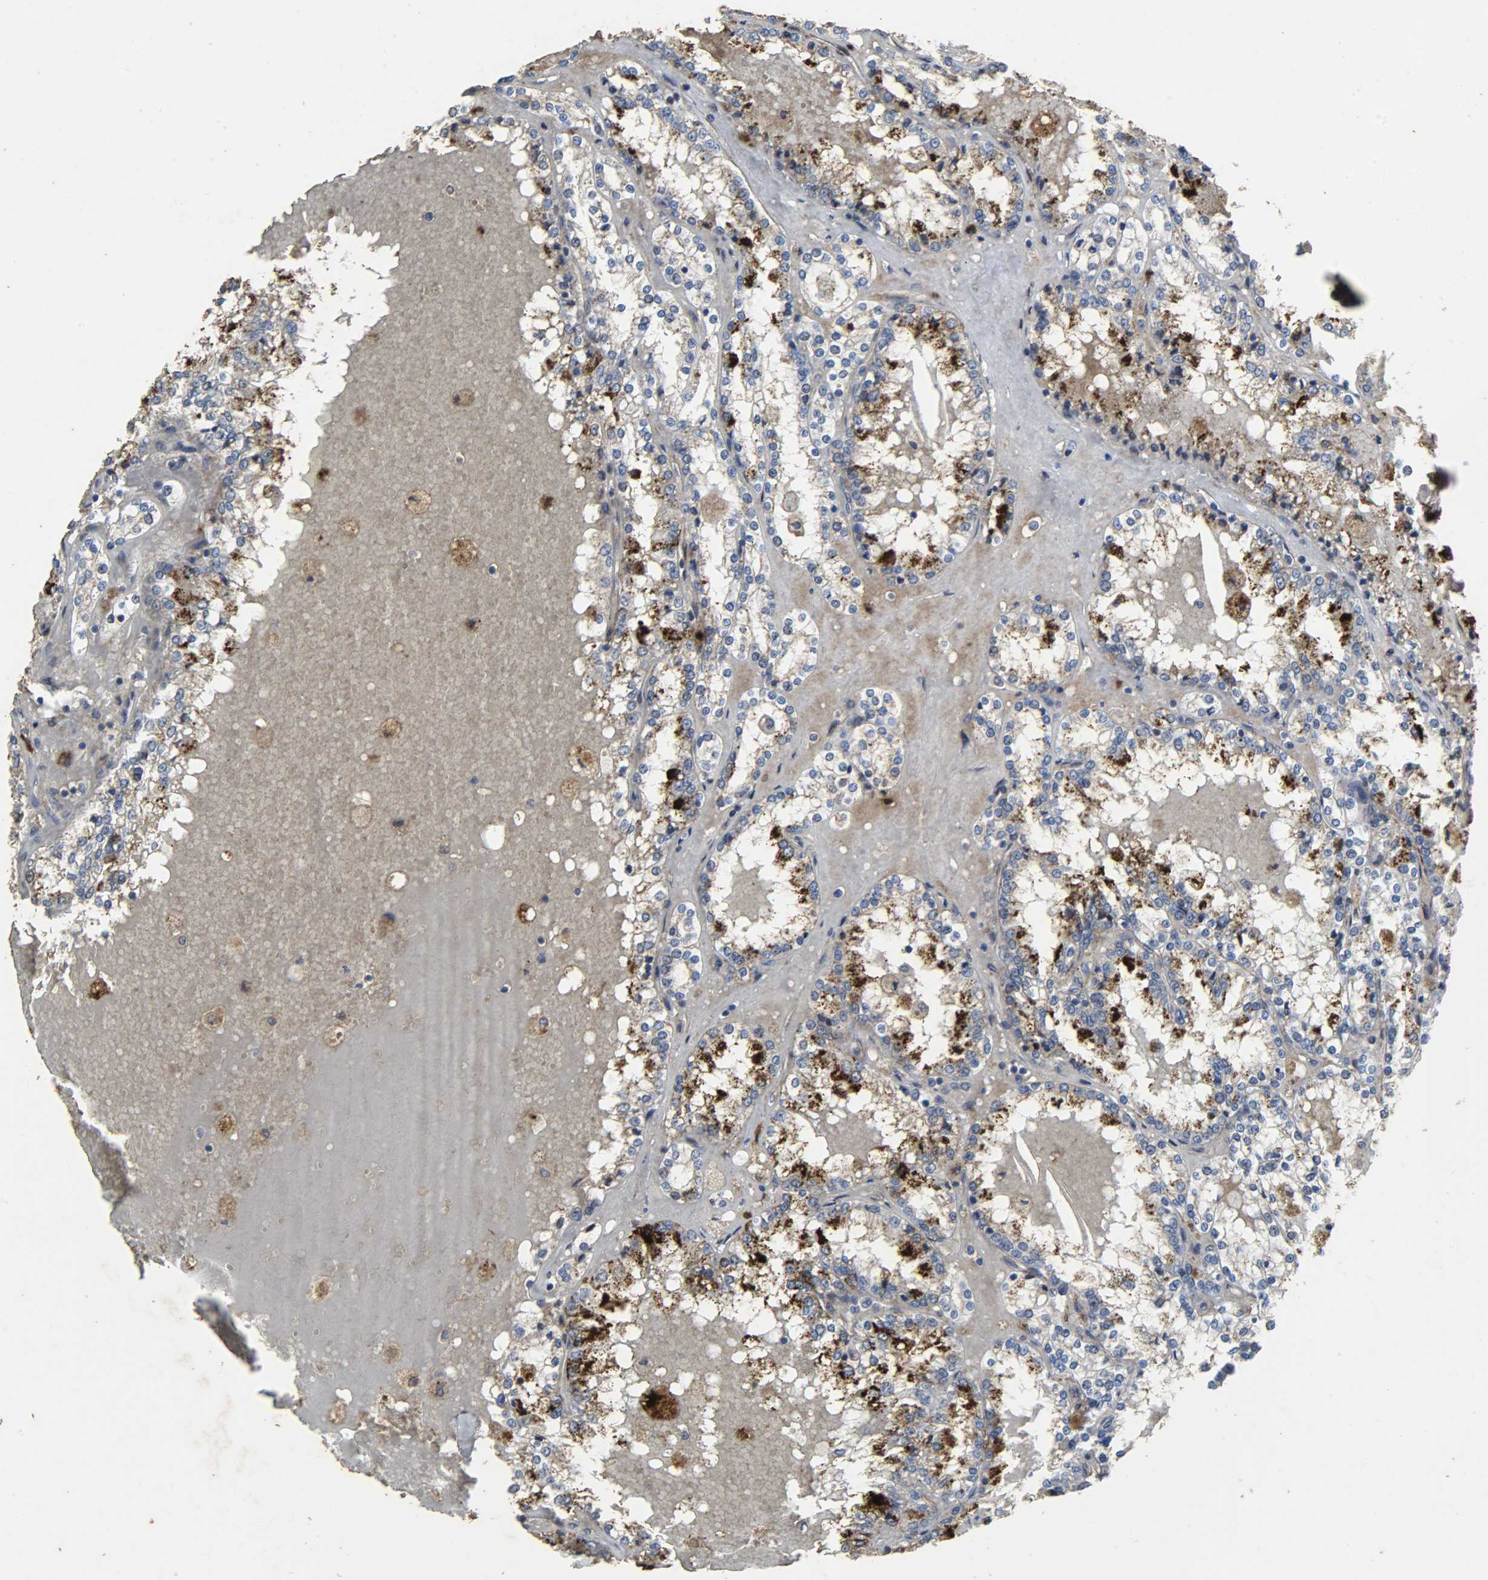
{"staining": {"intensity": "strong", "quantity": "25%-75%", "location": "cytoplasmic/membranous"}, "tissue": "renal cancer", "cell_type": "Tumor cells", "image_type": "cancer", "snomed": [{"axis": "morphology", "description": "Adenocarcinoma, NOS"}, {"axis": "topography", "description": "Kidney"}], "caption": "A histopathology image of renal cancer (adenocarcinoma) stained for a protein reveals strong cytoplasmic/membranous brown staining in tumor cells. Nuclei are stained in blue.", "gene": "TPM4", "patient": {"sex": "female", "age": 56}}